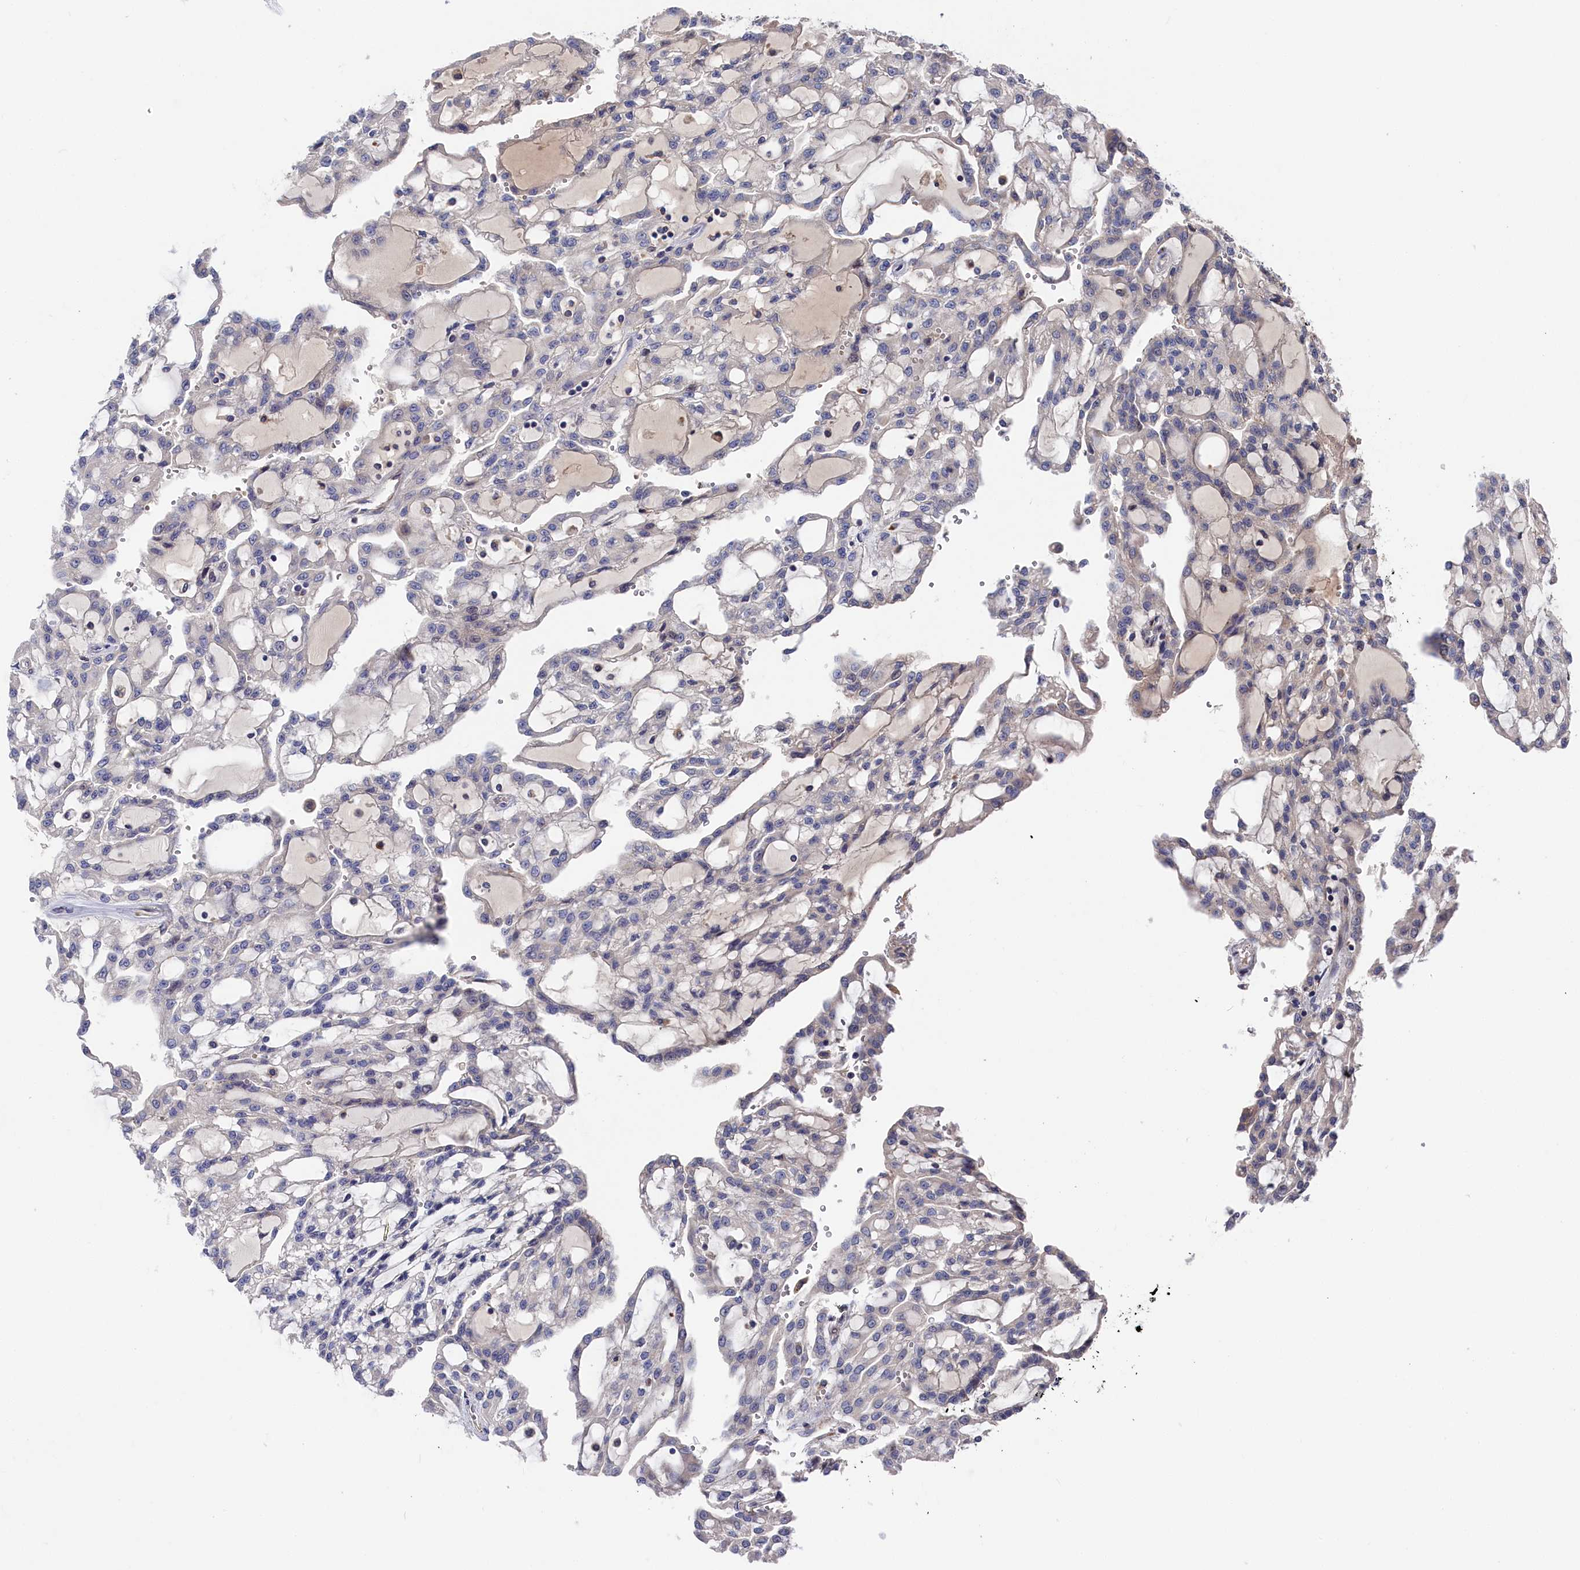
{"staining": {"intensity": "negative", "quantity": "none", "location": "none"}, "tissue": "renal cancer", "cell_type": "Tumor cells", "image_type": "cancer", "snomed": [{"axis": "morphology", "description": "Adenocarcinoma, NOS"}, {"axis": "topography", "description": "Kidney"}], "caption": "This is a micrograph of IHC staining of renal adenocarcinoma, which shows no positivity in tumor cells.", "gene": "CYB5D2", "patient": {"sex": "male", "age": 63}}